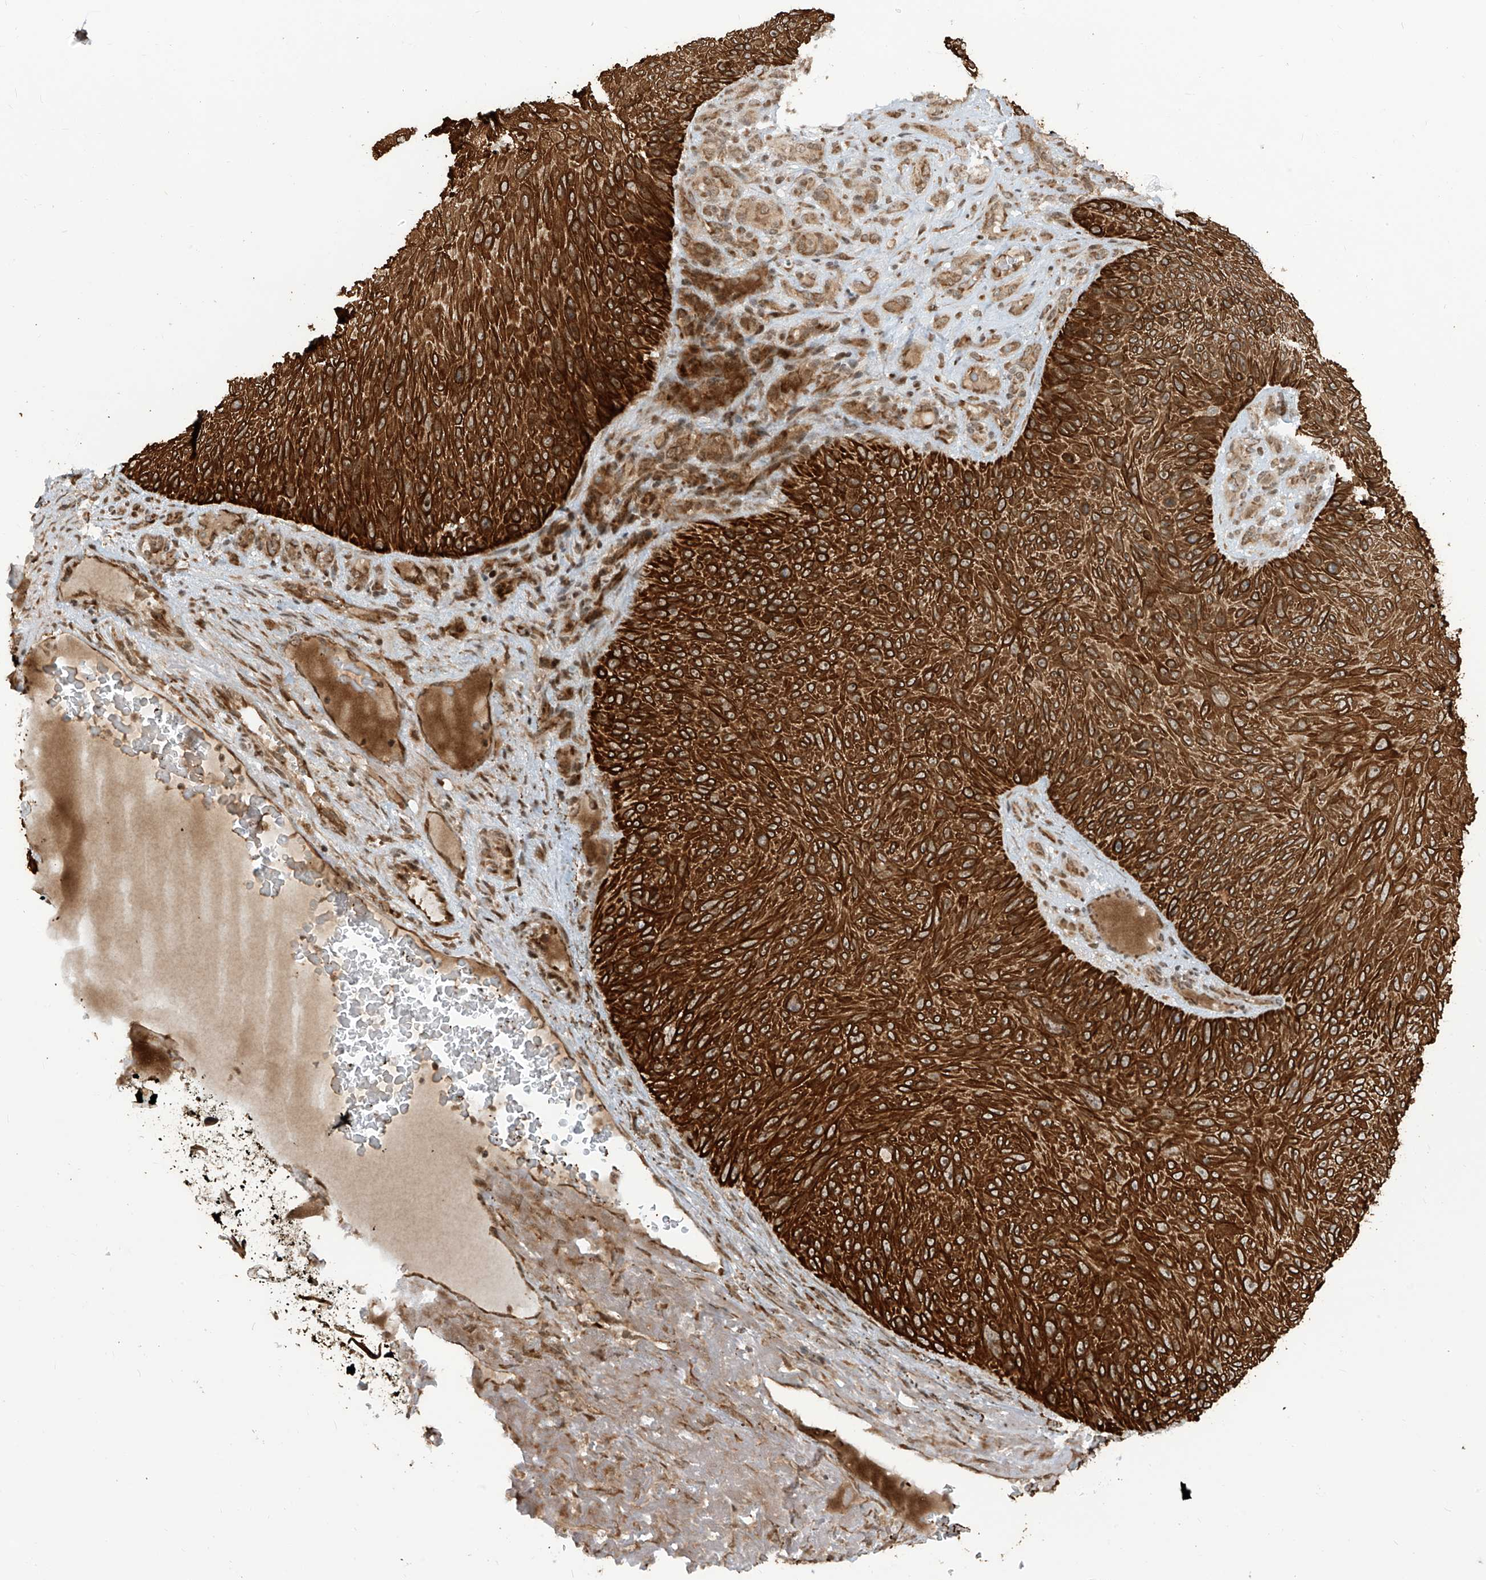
{"staining": {"intensity": "strong", "quantity": ">75%", "location": "cytoplasmic/membranous"}, "tissue": "skin cancer", "cell_type": "Tumor cells", "image_type": "cancer", "snomed": [{"axis": "morphology", "description": "Squamous cell carcinoma, NOS"}, {"axis": "topography", "description": "Skin"}], "caption": "A brown stain highlights strong cytoplasmic/membranous staining of a protein in human skin cancer tumor cells.", "gene": "TRIM67", "patient": {"sex": "female", "age": 88}}